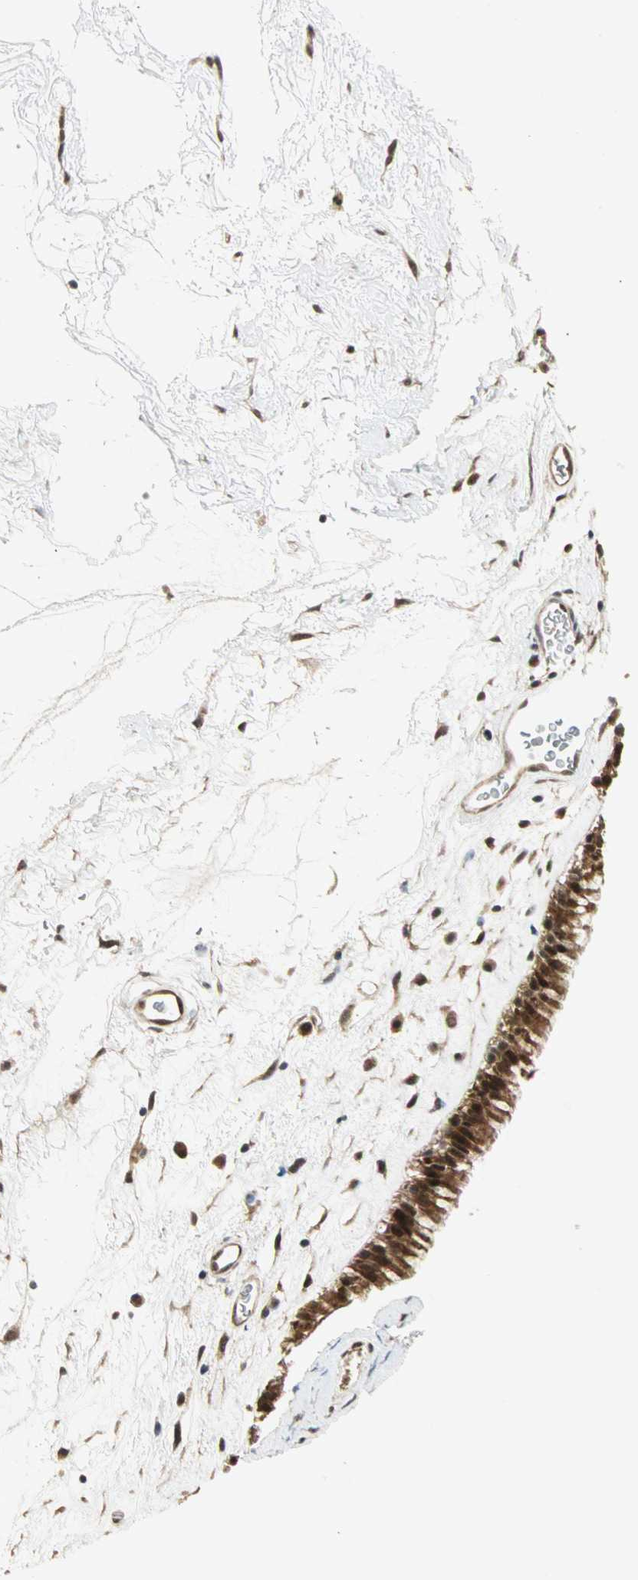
{"staining": {"intensity": "strong", "quantity": ">75%", "location": "cytoplasmic/membranous,nuclear"}, "tissue": "nasopharynx", "cell_type": "Respiratory epithelial cells", "image_type": "normal", "snomed": [{"axis": "morphology", "description": "Normal tissue, NOS"}, {"axis": "morphology", "description": "Inflammation, NOS"}, {"axis": "topography", "description": "Nasopharynx"}], "caption": "Immunohistochemical staining of unremarkable nasopharynx demonstrates strong cytoplasmic/membranous,nuclear protein staining in about >75% of respiratory epithelial cells.", "gene": "CSNK2B", "patient": {"sex": "male", "age": 48}}